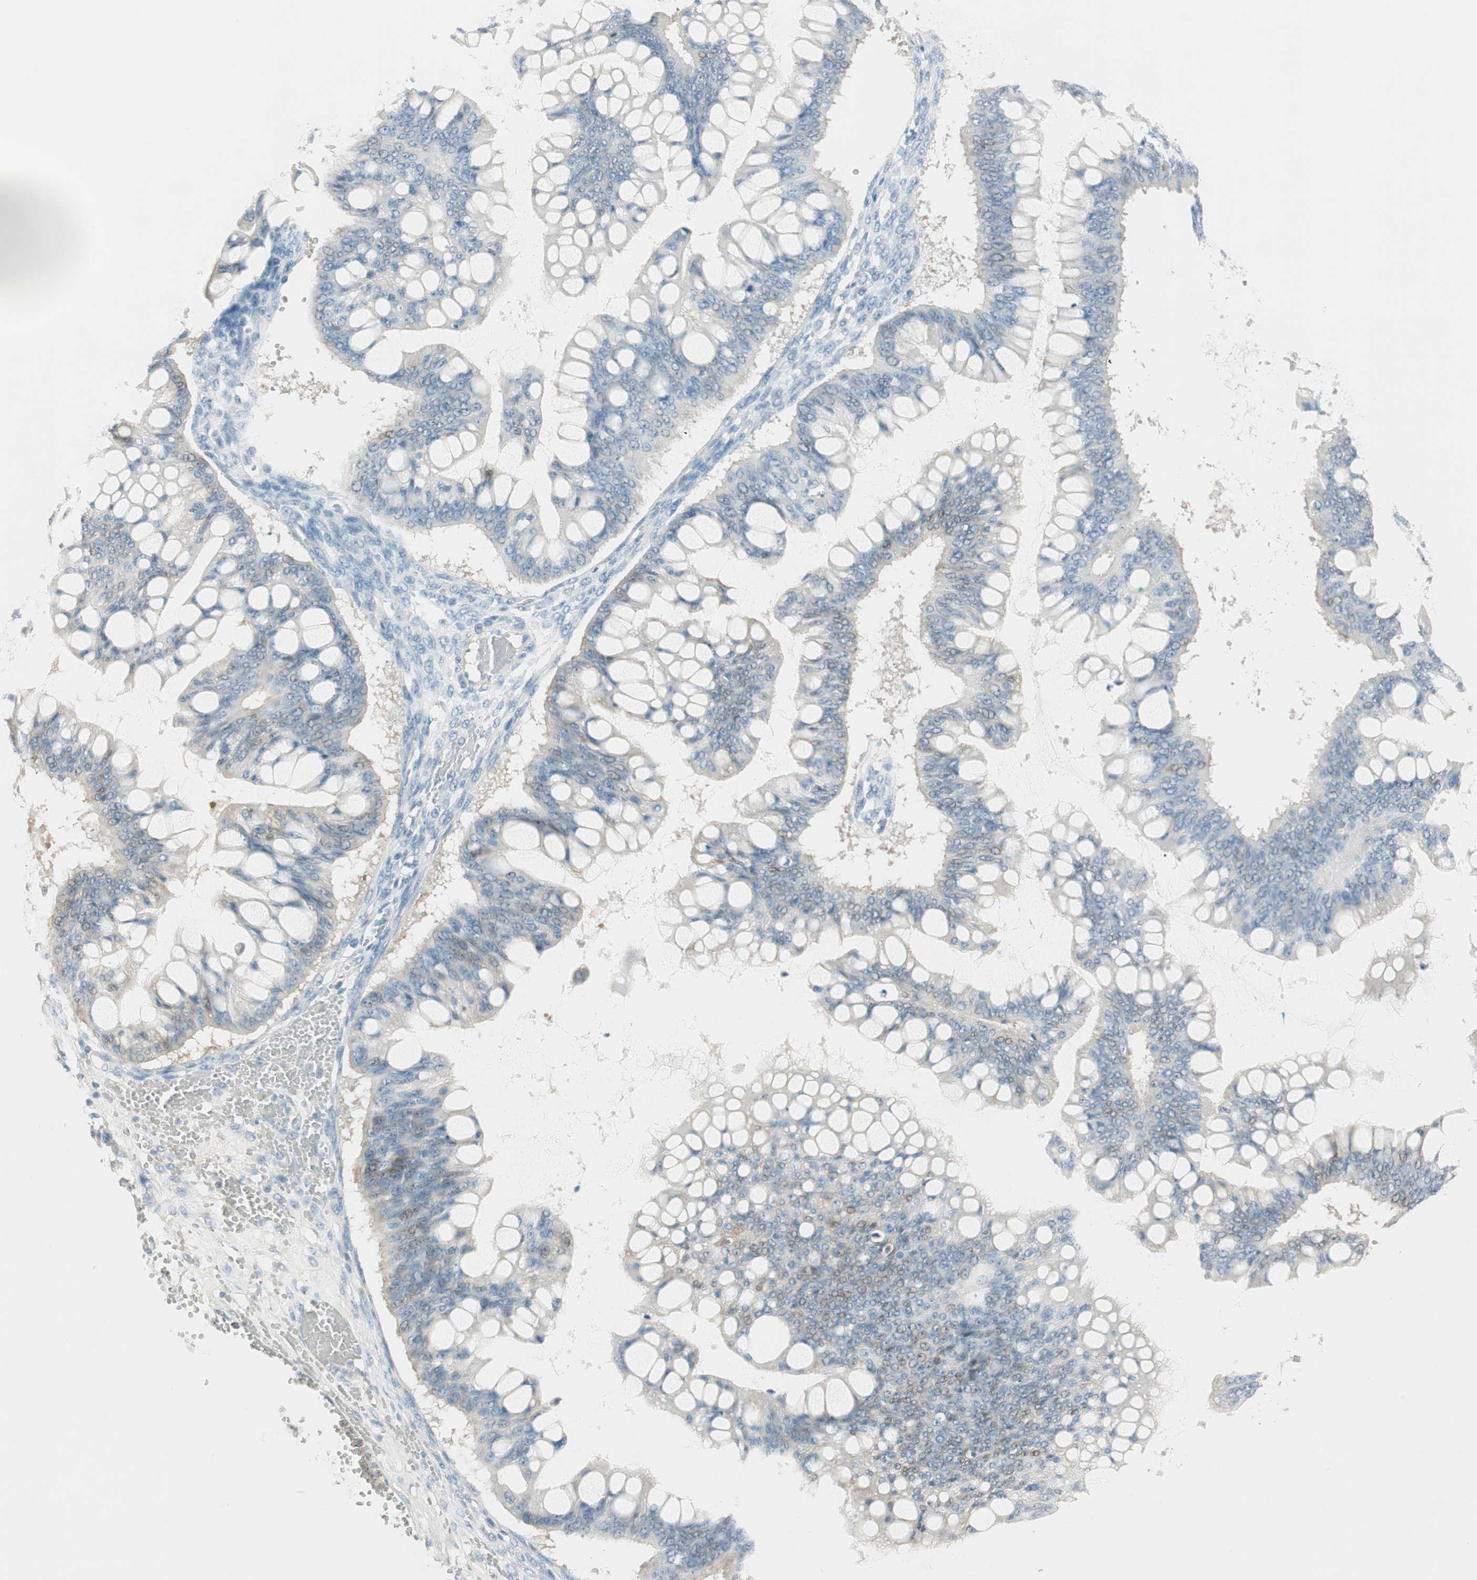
{"staining": {"intensity": "moderate", "quantity": "<25%", "location": "cytoplasmic/membranous,nuclear"}, "tissue": "ovarian cancer", "cell_type": "Tumor cells", "image_type": "cancer", "snomed": [{"axis": "morphology", "description": "Cystadenocarcinoma, mucinous, NOS"}, {"axis": "topography", "description": "Ovary"}], "caption": "Approximately <25% of tumor cells in human ovarian cancer reveal moderate cytoplasmic/membranous and nuclear protein positivity as visualized by brown immunohistochemical staining.", "gene": "HPGD", "patient": {"sex": "female", "age": 73}}